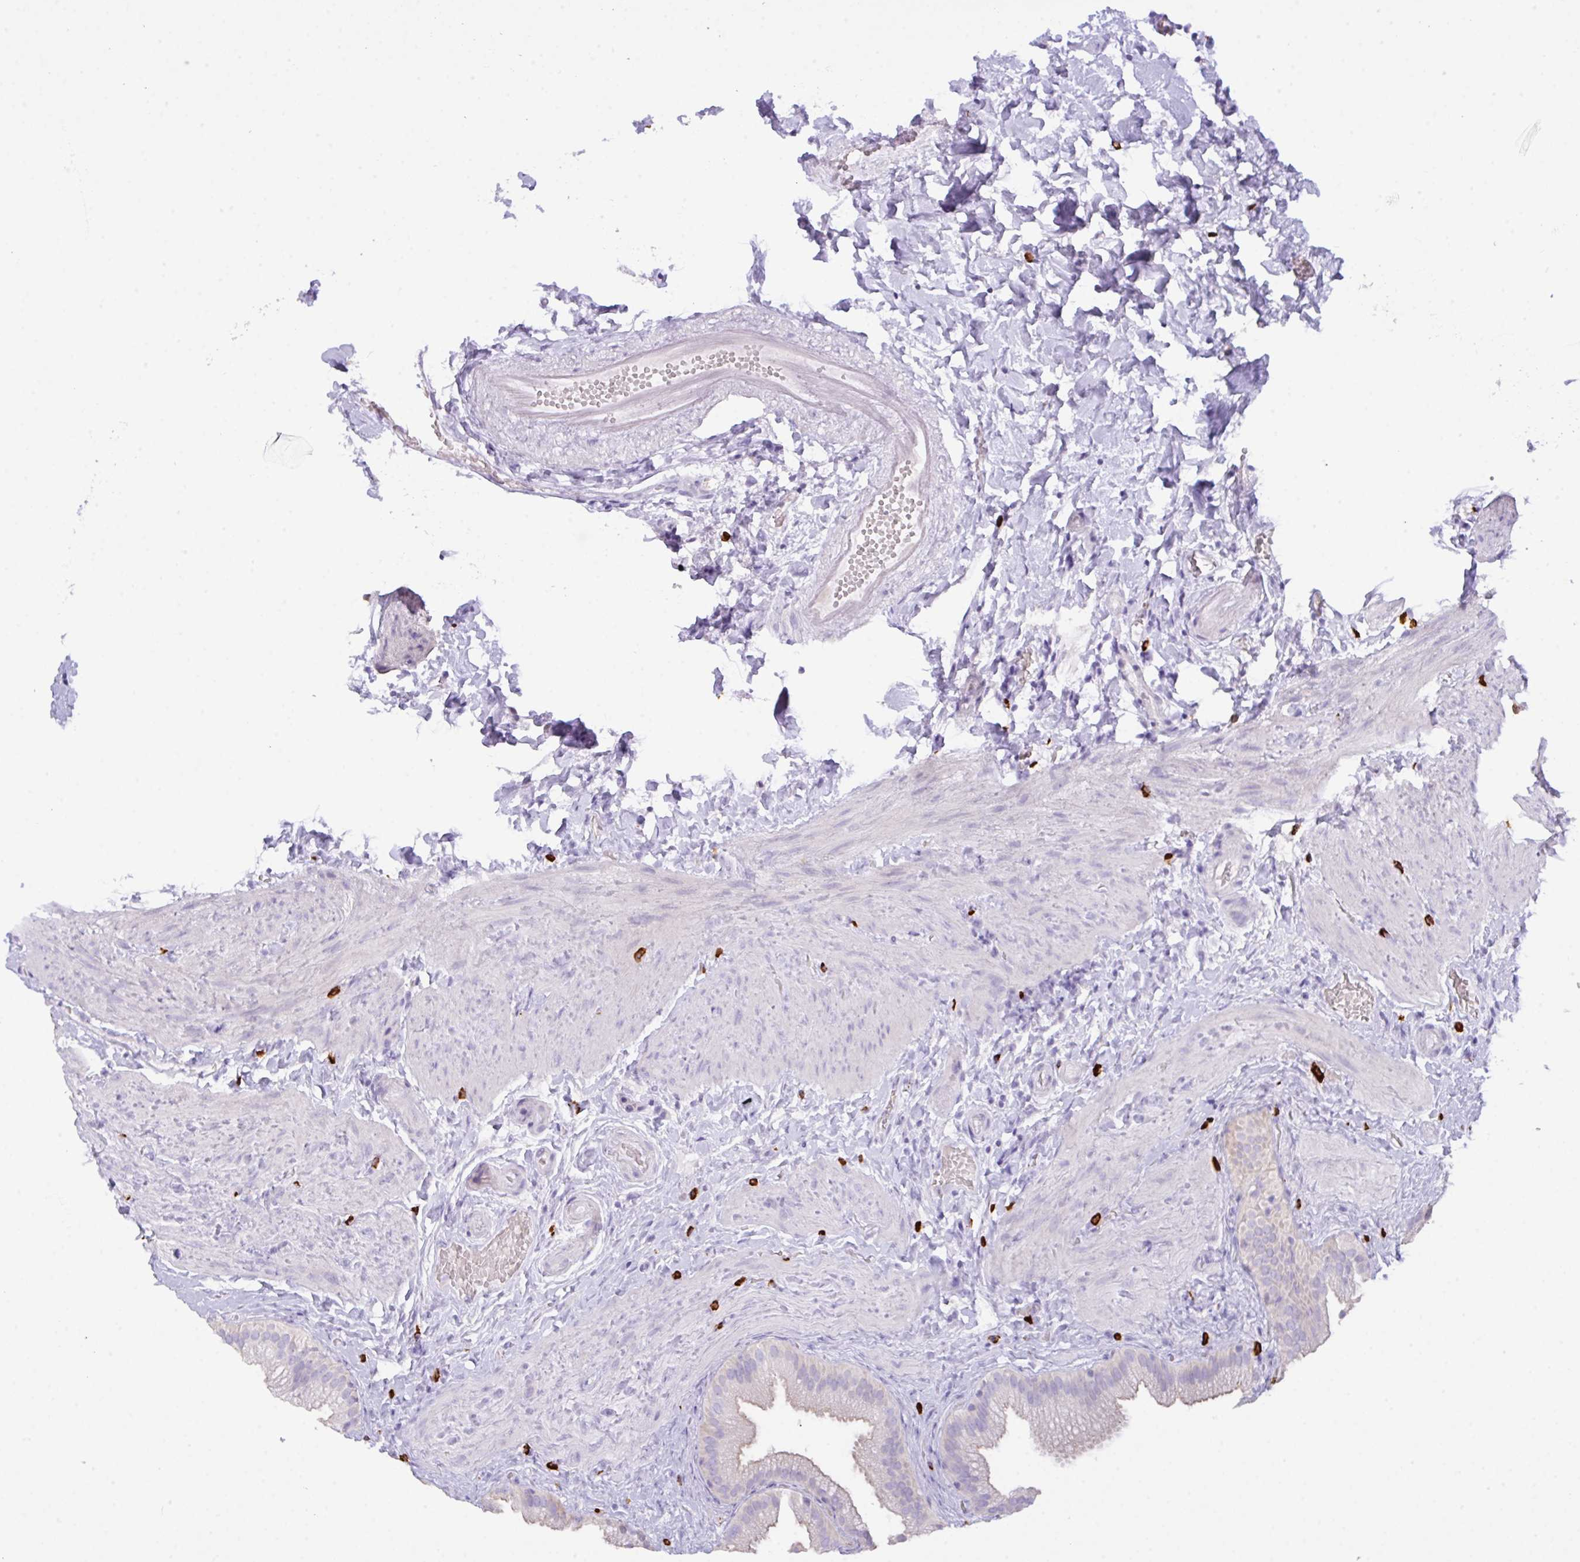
{"staining": {"intensity": "weak", "quantity": "<25%", "location": "cytoplasmic/membranous"}, "tissue": "gallbladder", "cell_type": "Glandular cells", "image_type": "normal", "snomed": [{"axis": "morphology", "description": "Normal tissue, NOS"}, {"axis": "topography", "description": "Gallbladder"}], "caption": "The immunohistochemistry histopathology image has no significant staining in glandular cells of gallbladder. (Brightfield microscopy of DAB immunohistochemistry at high magnification).", "gene": "CST11", "patient": {"sex": "female", "age": 63}}